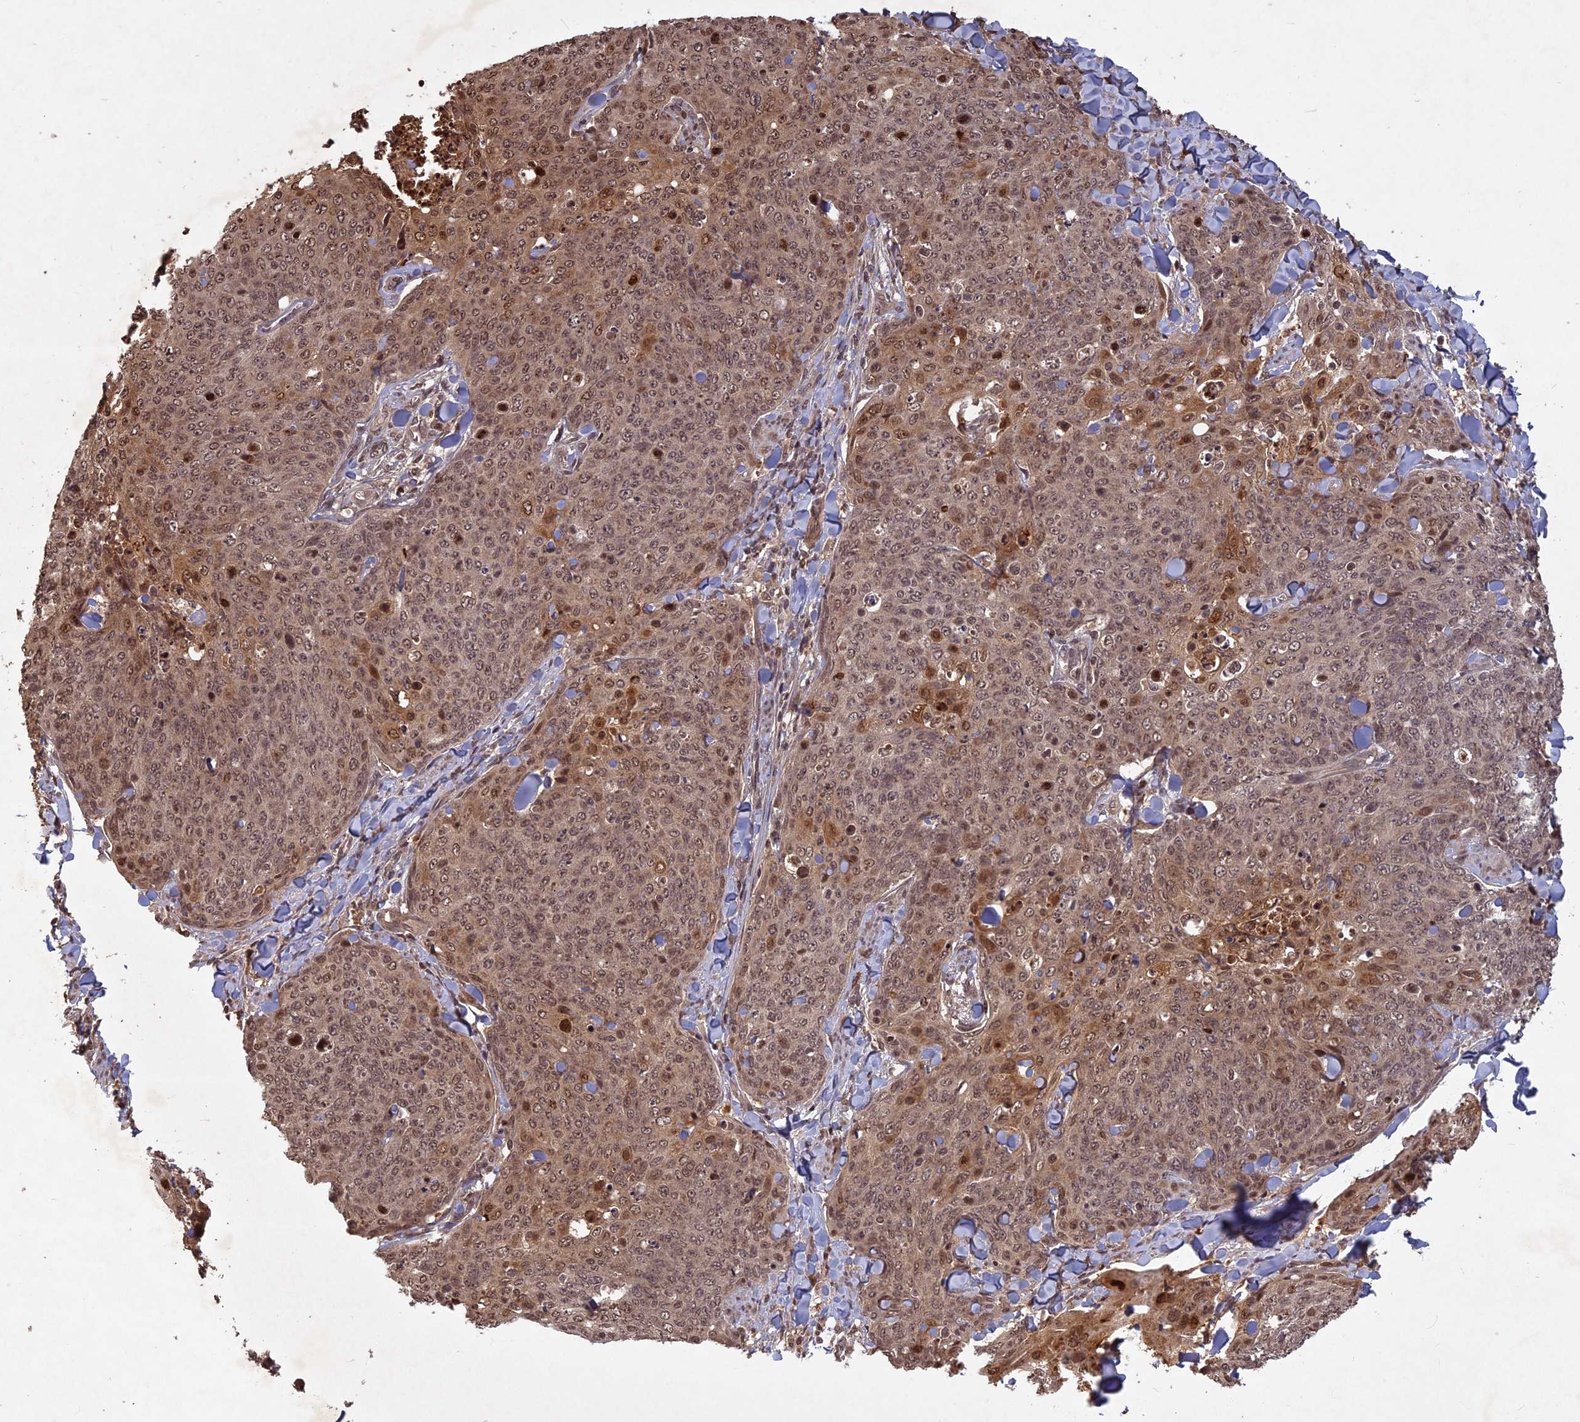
{"staining": {"intensity": "moderate", "quantity": ">75%", "location": "cytoplasmic/membranous,nuclear"}, "tissue": "skin cancer", "cell_type": "Tumor cells", "image_type": "cancer", "snomed": [{"axis": "morphology", "description": "Squamous cell carcinoma, NOS"}, {"axis": "topography", "description": "Skin"}, {"axis": "topography", "description": "Vulva"}], "caption": "Human skin squamous cell carcinoma stained with a protein marker reveals moderate staining in tumor cells.", "gene": "SRMS", "patient": {"sex": "female", "age": 85}}